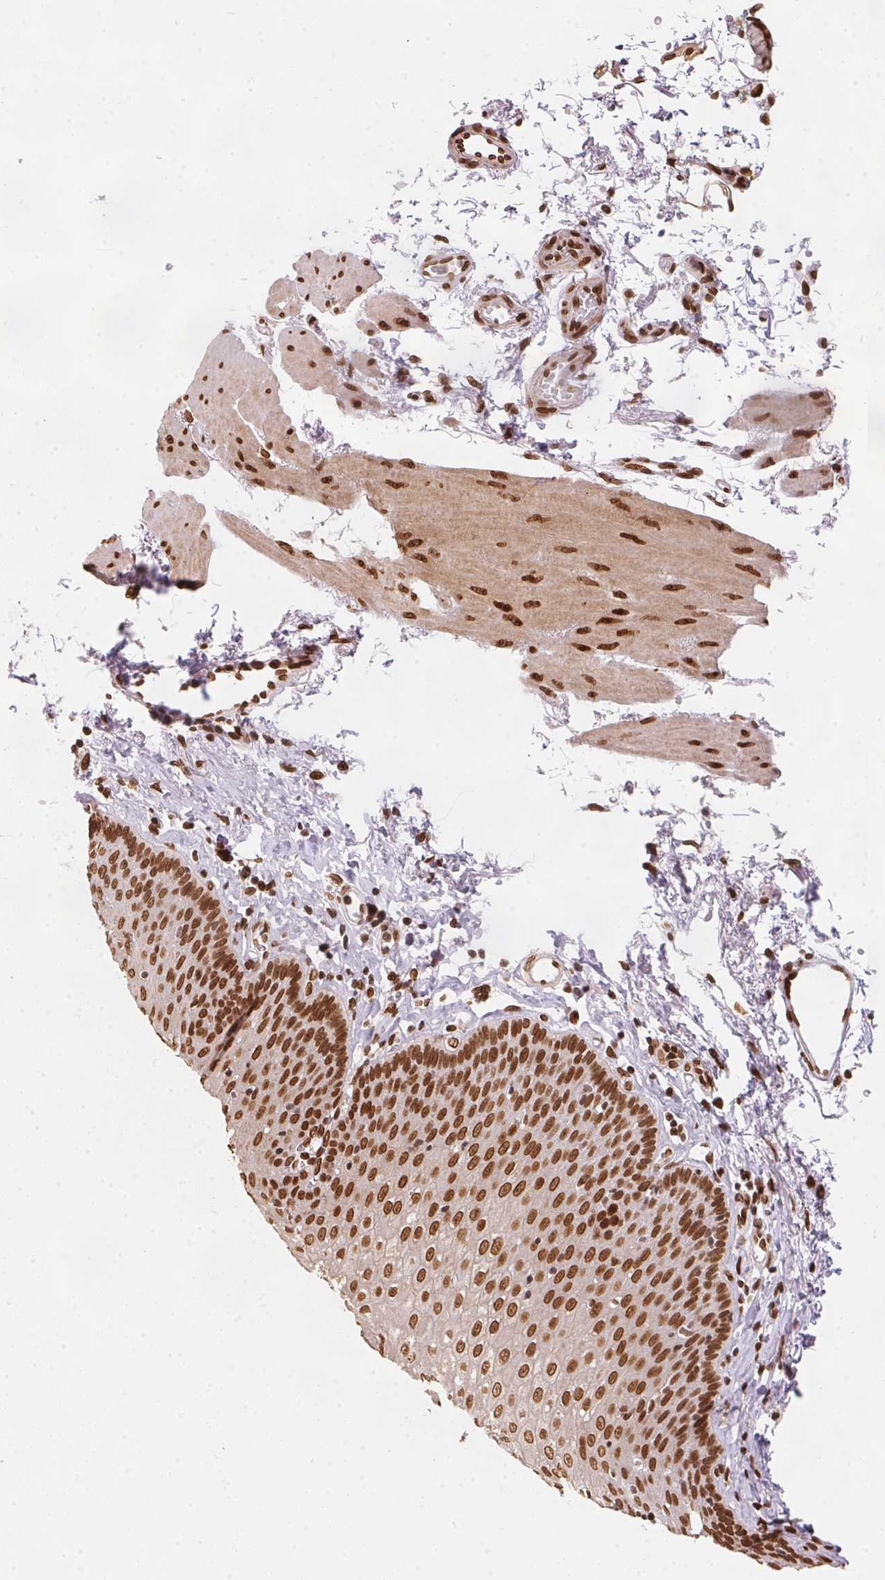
{"staining": {"intensity": "strong", "quantity": ">75%", "location": "nuclear"}, "tissue": "esophagus", "cell_type": "Squamous epithelial cells", "image_type": "normal", "snomed": [{"axis": "morphology", "description": "Normal tissue, NOS"}, {"axis": "topography", "description": "Esophagus"}], "caption": "DAB (3,3'-diaminobenzidine) immunohistochemical staining of normal esophagus displays strong nuclear protein staining in approximately >75% of squamous epithelial cells.", "gene": "SAP30BP", "patient": {"sex": "female", "age": 81}}